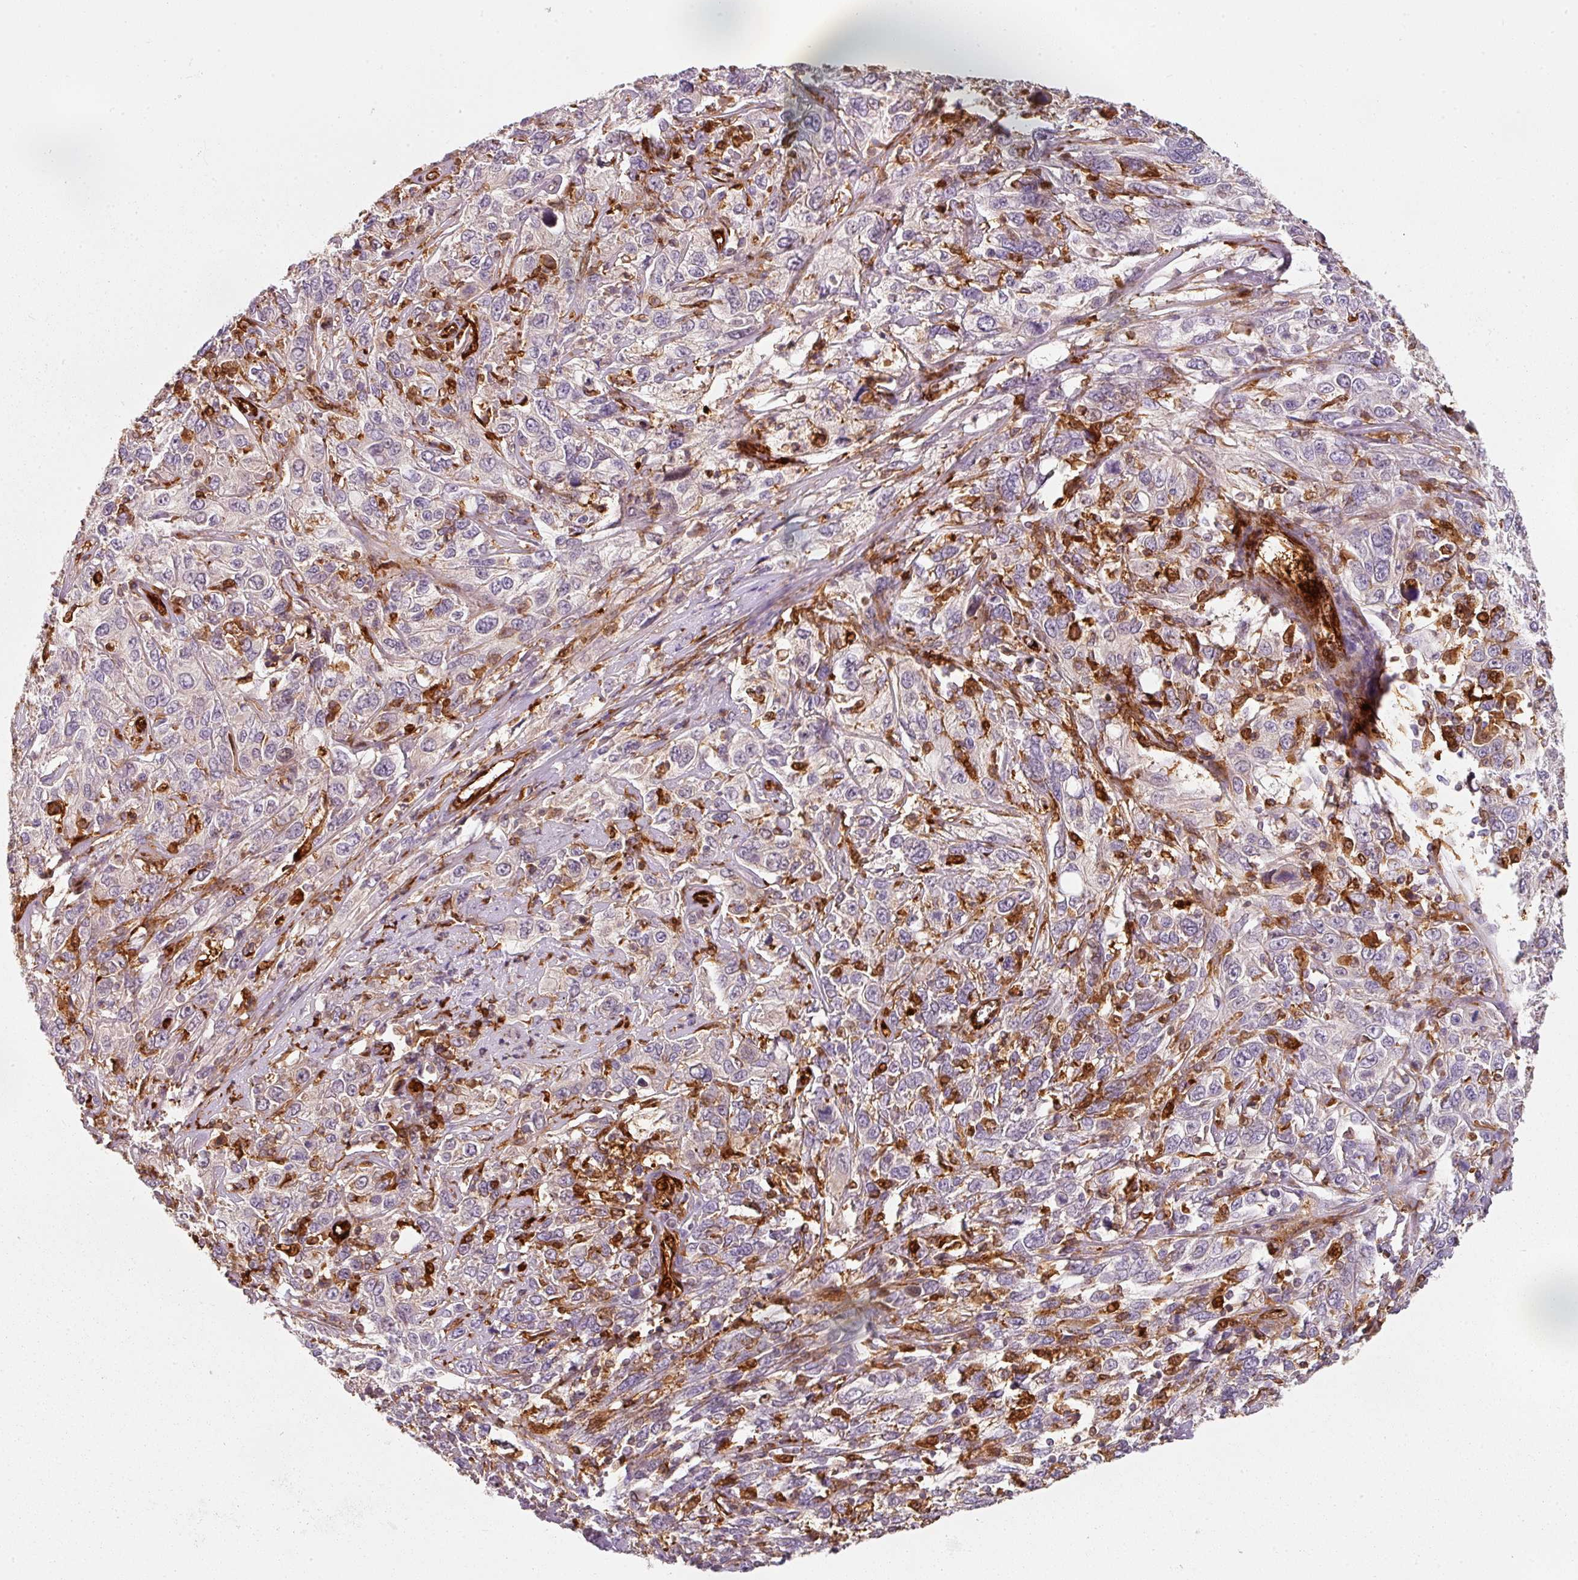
{"staining": {"intensity": "negative", "quantity": "none", "location": "none"}, "tissue": "cervical cancer", "cell_type": "Tumor cells", "image_type": "cancer", "snomed": [{"axis": "morphology", "description": "Squamous cell carcinoma, NOS"}, {"axis": "topography", "description": "Cervix"}], "caption": "Immunohistochemistry image of neoplastic tissue: human cervical squamous cell carcinoma stained with DAB shows no significant protein staining in tumor cells.", "gene": "IQGAP2", "patient": {"sex": "female", "age": 46}}